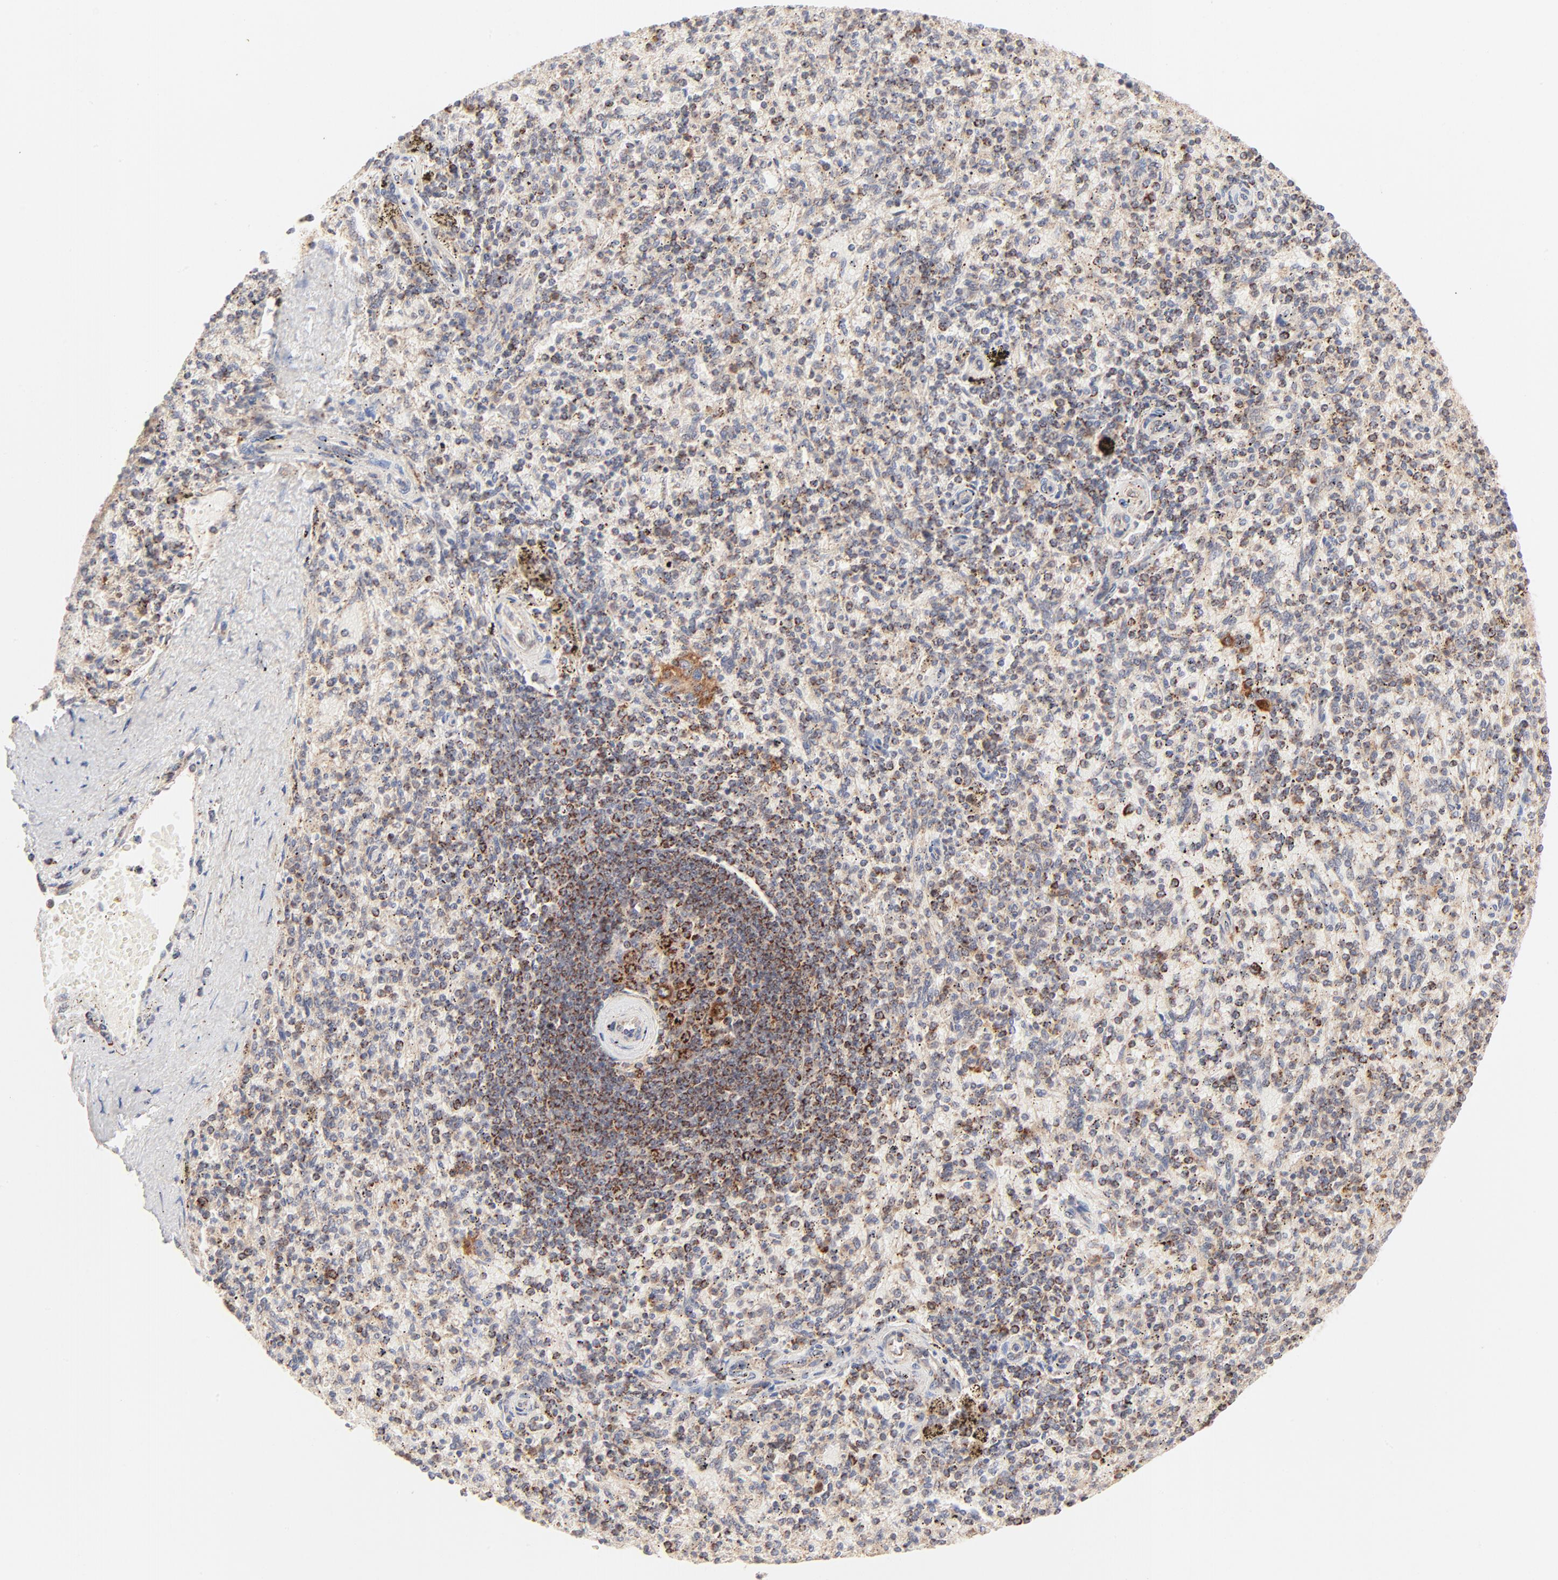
{"staining": {"intensity": "weak", "quantity": ">75%", "location": "cytoplasmic/membranous"}, "tissue": "spleen", "cell_type": "Cells in red pulp", "image_type": "normal", "snomed": [{"axis": "morphology", "description": "Normal tissue, NOS"}, {"axis": "topography", "description": "Spleen"}], "caption": "Brown immunohistochemical staining in benign spleen reveals weak cytoplasmic/membranous staining in approximately >75% of cells in red pulp.", "gene": "CSPG4", "patient": {"sex": "female", "age": 43}}